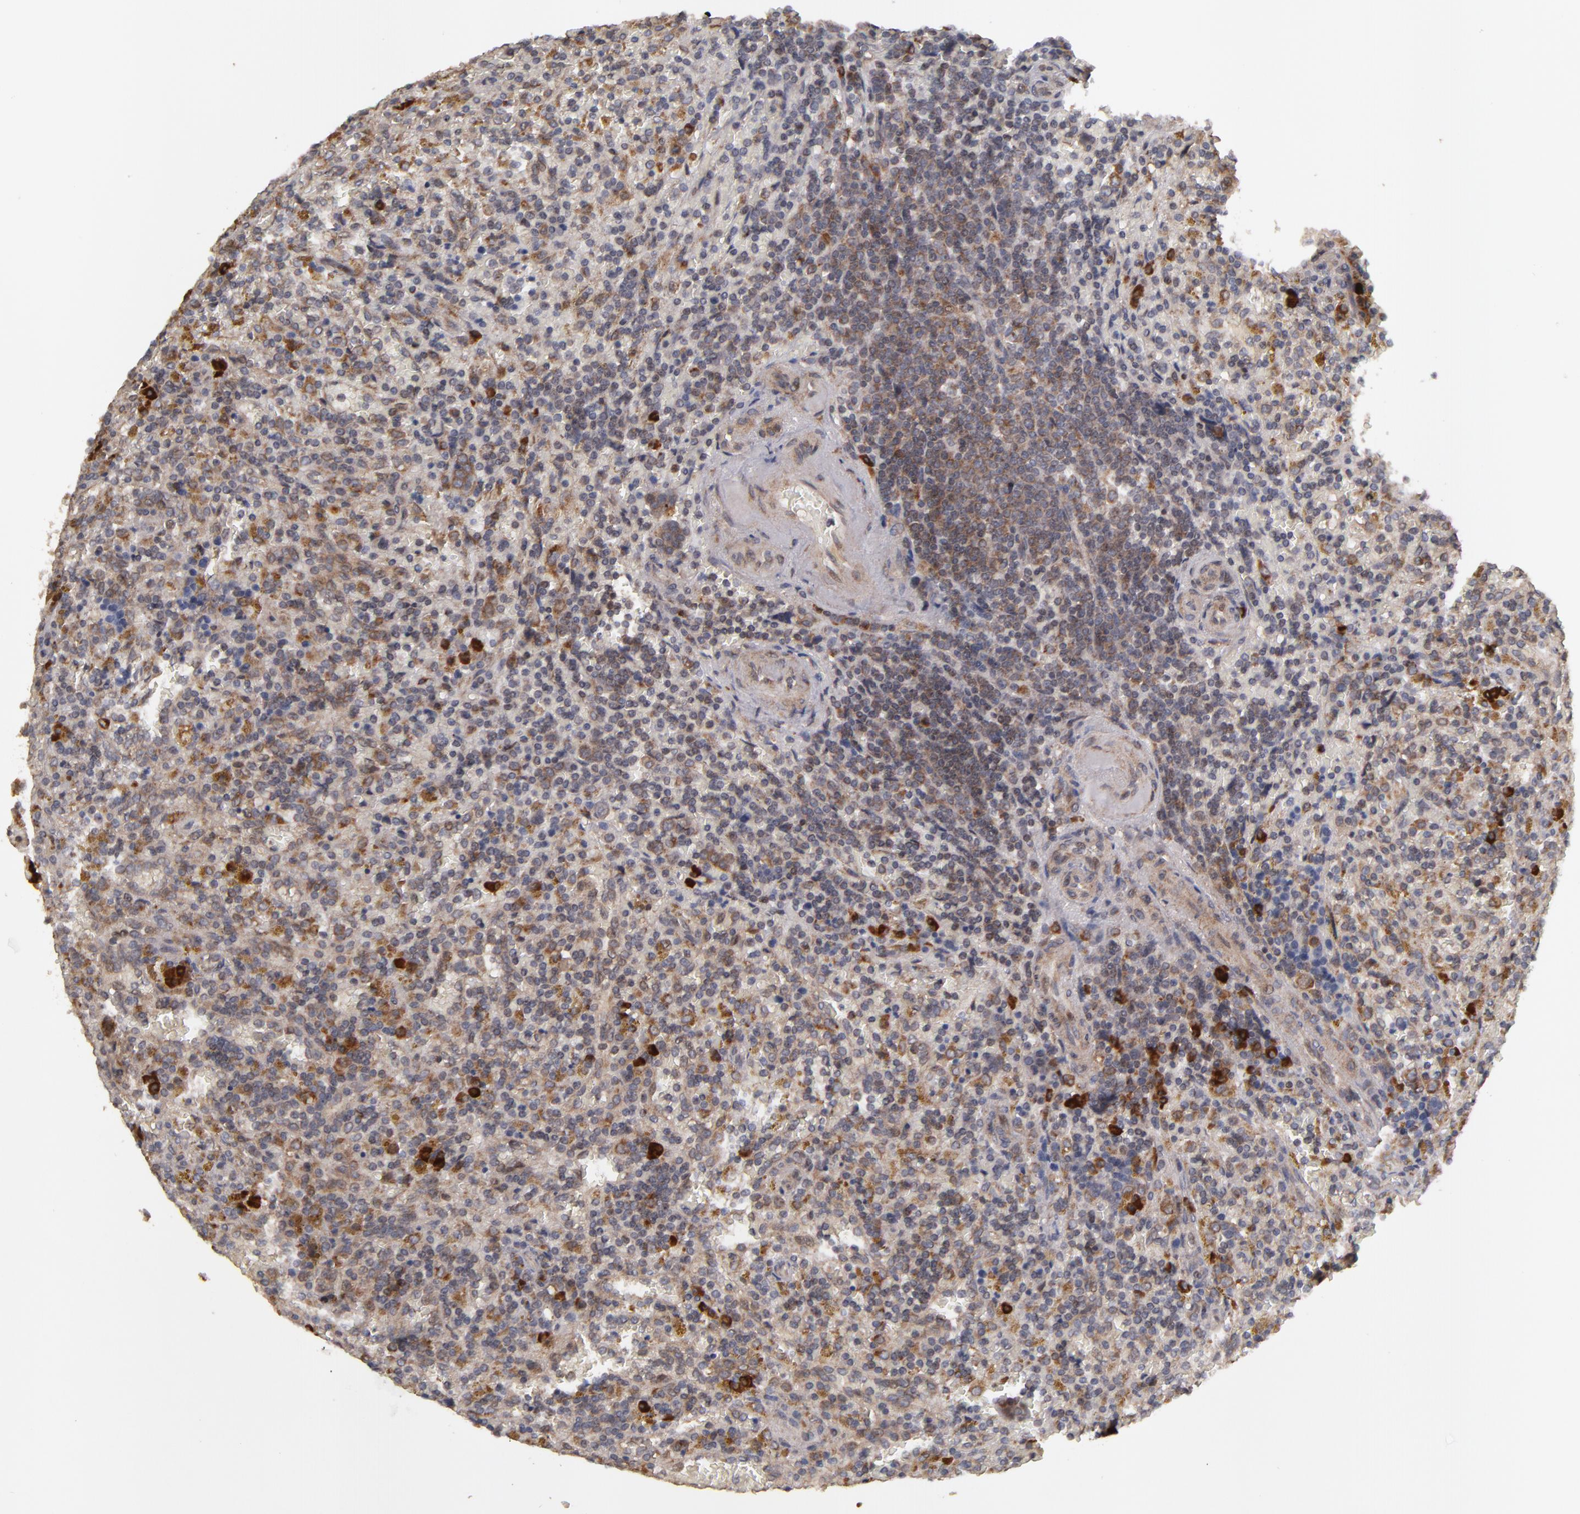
{"staining": {"intensity": "moderate", "quantity": ">75%", "location": "cytoplasmic/membranous"}, "tissue": "lymphoma", "cell_type": "Tumor cells", "image_type": "cancer", "snomed": [{"axis": "morphology", "description": "Malignant lymphoma, non-Hodgkin's type, Low grade"}, {"axis": "topography", "description": "Spleen"}], "caption": "Immunohistochemical staining of human lymphoma shows medium levels of moderate cytoplasmic/membranous protein expression in approximately >75% of tumor cells.", "gene": "SND1", "patient": {"sex": "female", "age": 65}}